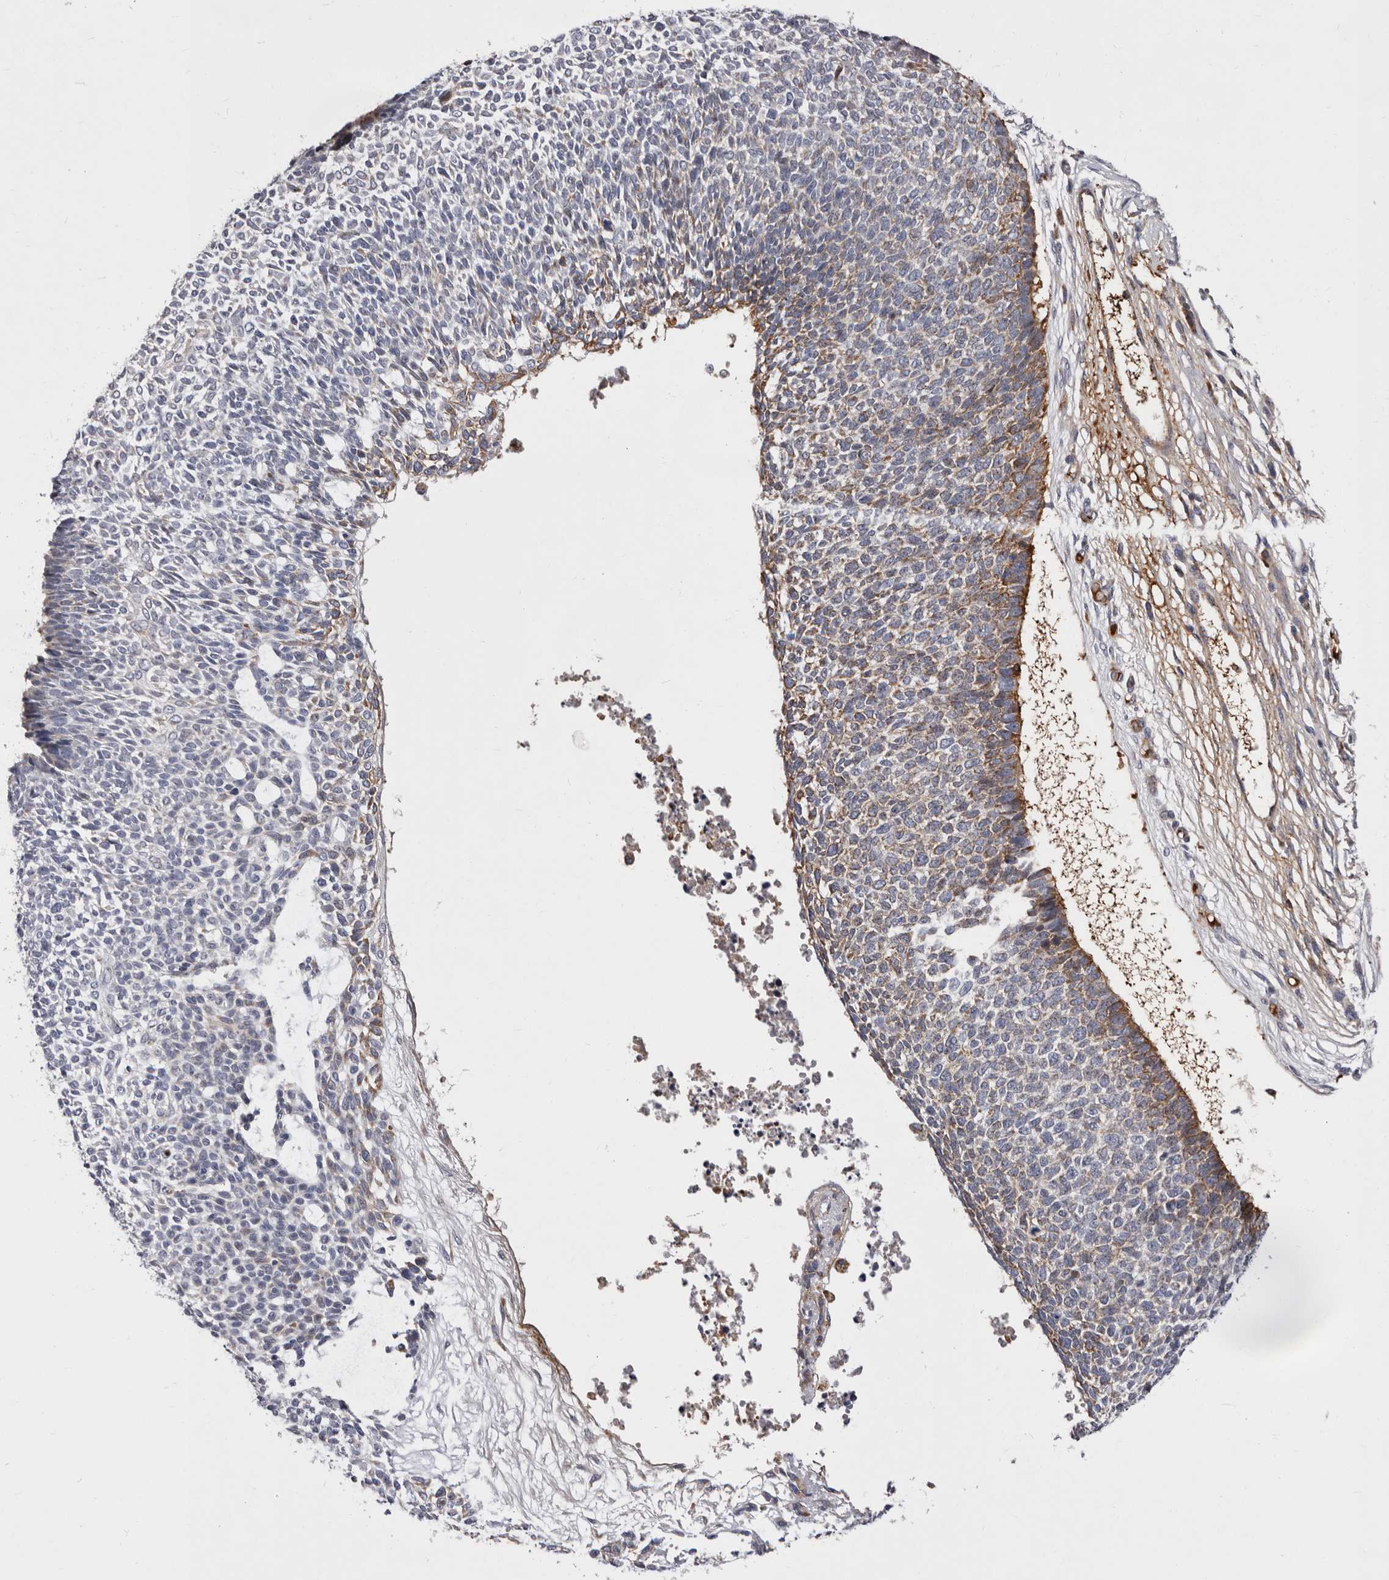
{"staining": {"intensity": "moderate", "quantity": "<25%", "location": "cytoplasmic/membranous"}, "tissue": "skin cancer", "cell_type": "Tumor cells", "image_type": "cancer", "snomed": [{"axis": "morphology", "description": "Basal cell carcinoma"}, {"axis": "topography", "description": "Skin"}], "caption": "Immunohistochemistry (IHC) histopathology image of neoplastic tissue: human skin cancer stained using IHC reveals low levels of moderate protein expression localized specifically in the cytoplasmic/membranous of tumor cells, appearing as a cytoplasmic/membranous brown color.", "gene": "NUBPL", "patient": {"sex": "female", "age": 84}}